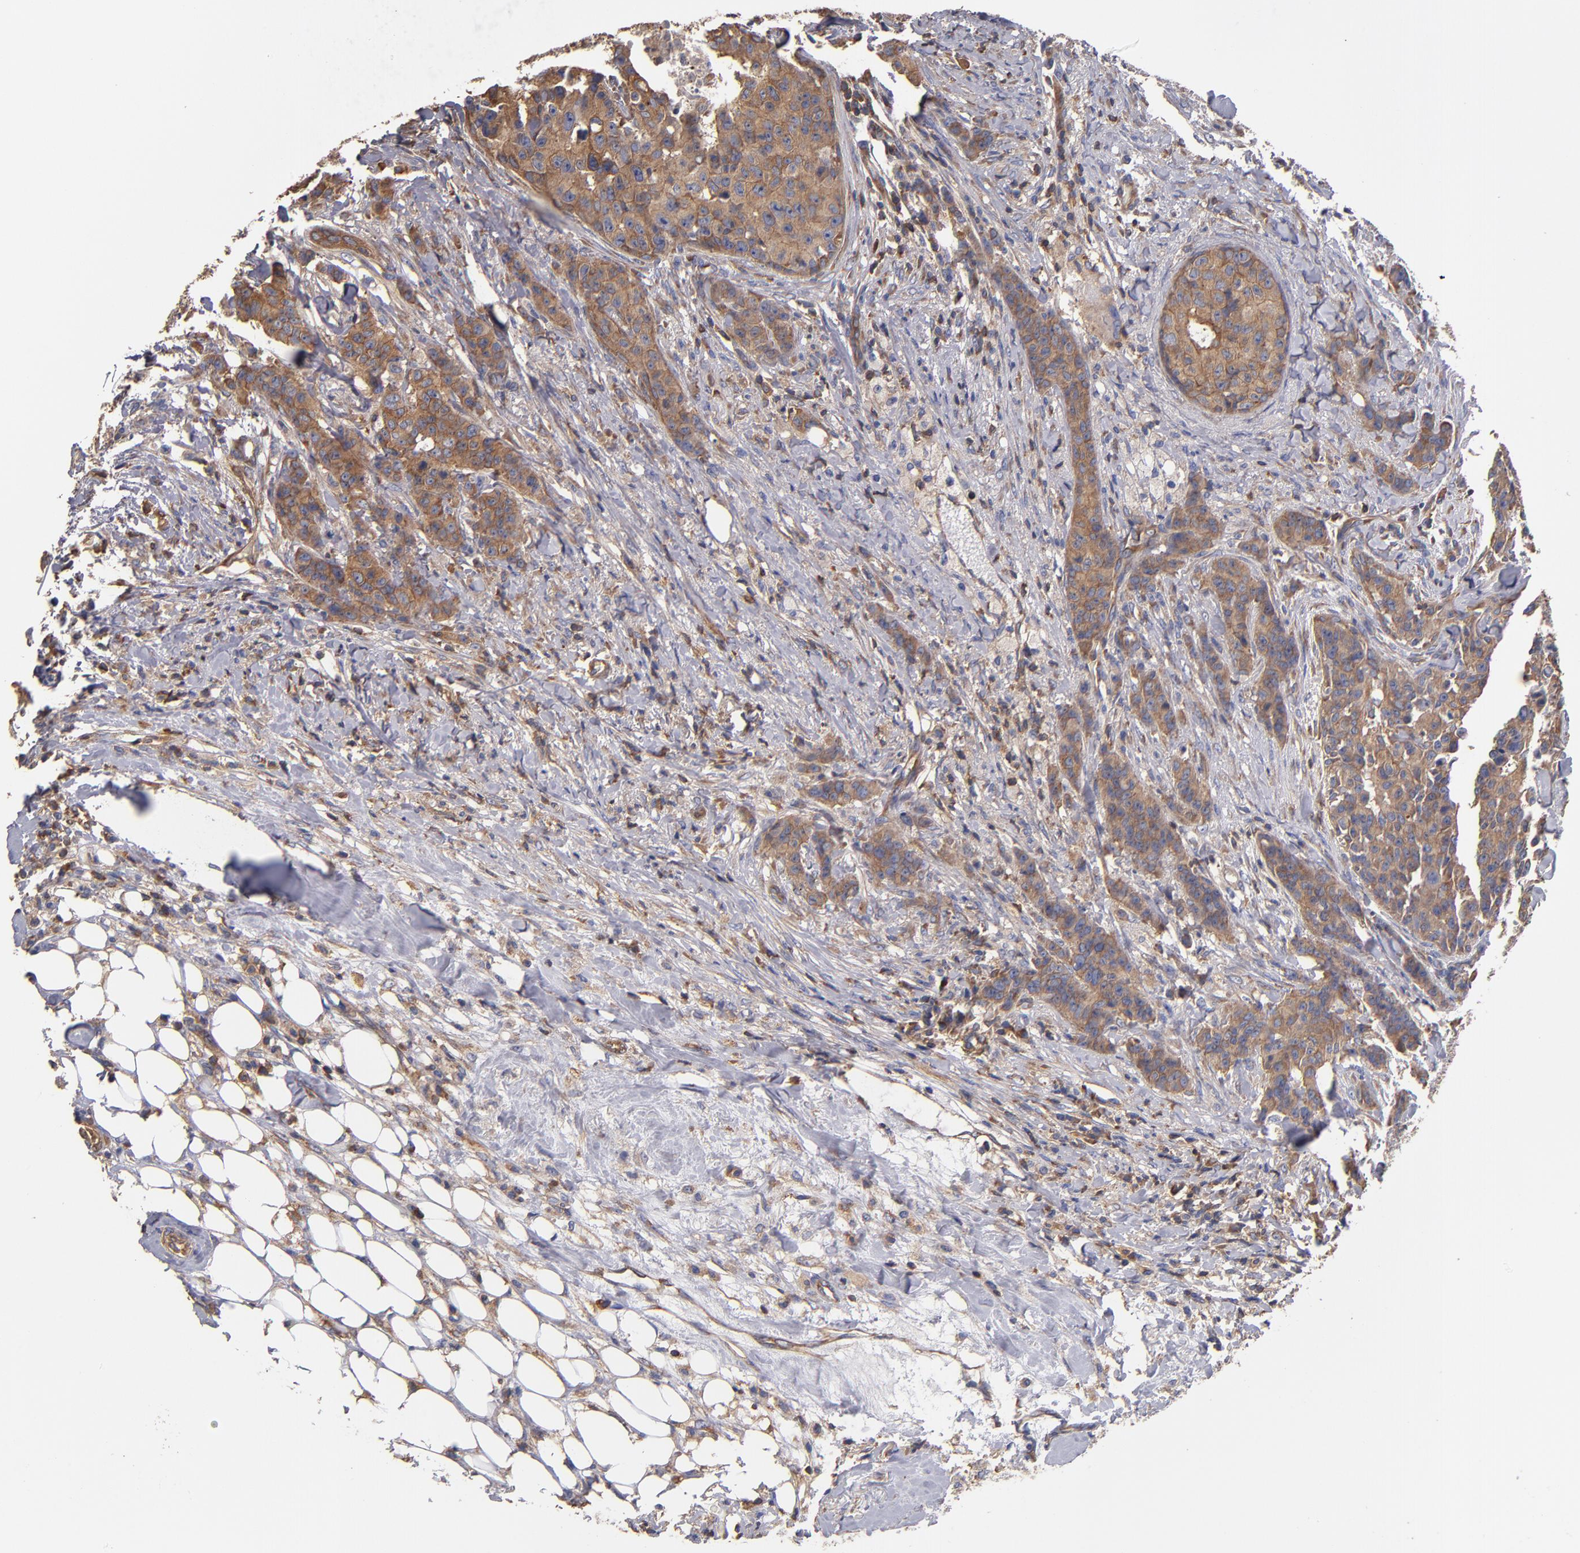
{"staining": {"intensity": "weak", "quantity": ">75%", "location": "cytoplasmic/membranous"}, "tissue": "breast cancer", "cell_type": "Tumor cells", "image_type": "cancer", "snomed": [{"axis": "morphology", "description": "Duct carcinoma"}, {"axis": "topography", "description": "Breast"}], "caption": "Immunohistochemistry micrograph of neoplastic tissue: breast intraductal carcinoma stained using immunohistochemistry shows low levels of weak protein expression localized specifically in the cytoplasmic/membranous of tumor cells, appearing as a cytoplasmic/membranous brown color.", "gene": "ESYT2", "patient": {"sex": "female", "age": 40}}